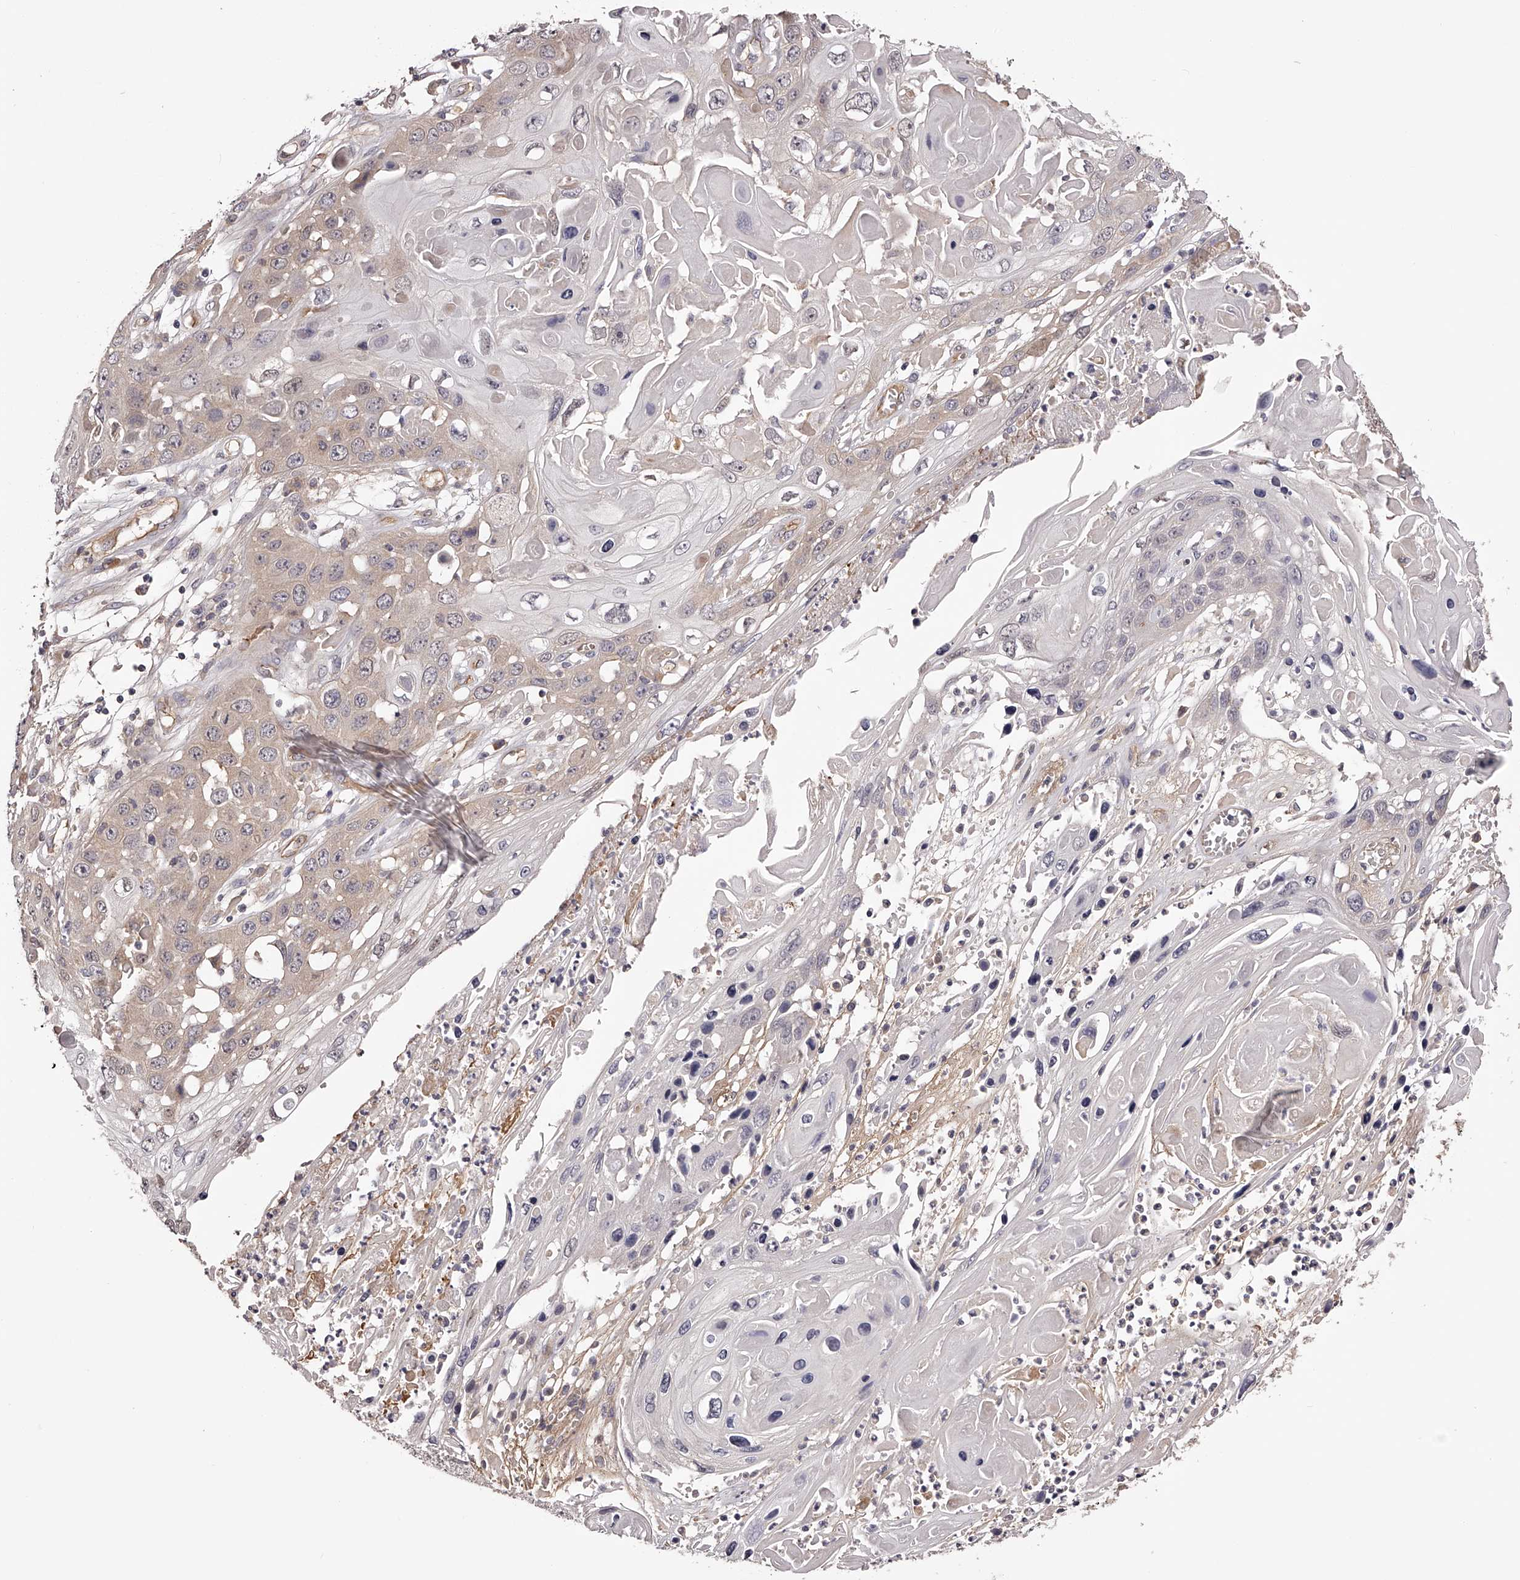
{"staining": {"intensity": "weak", "quantity": "<25%", "location": "cytoplasmic/membranous"}, "tissue": "skin cancer", "cell_type": "Tumor cells", "image_type": "cancer", "snomed": [{"axis": "morphology", "description": "Squamous cell carcinoma, NOS"}, {"axis": "topography", "description": "Skin"}], "caption": "This is an immunohistochemistry (IHC) micrograph of human skin squamous cell carcinoma. There is no positivity in tumor cells.", "gene": "LTV1", "patient": {"sex": "male", "age": 55}}